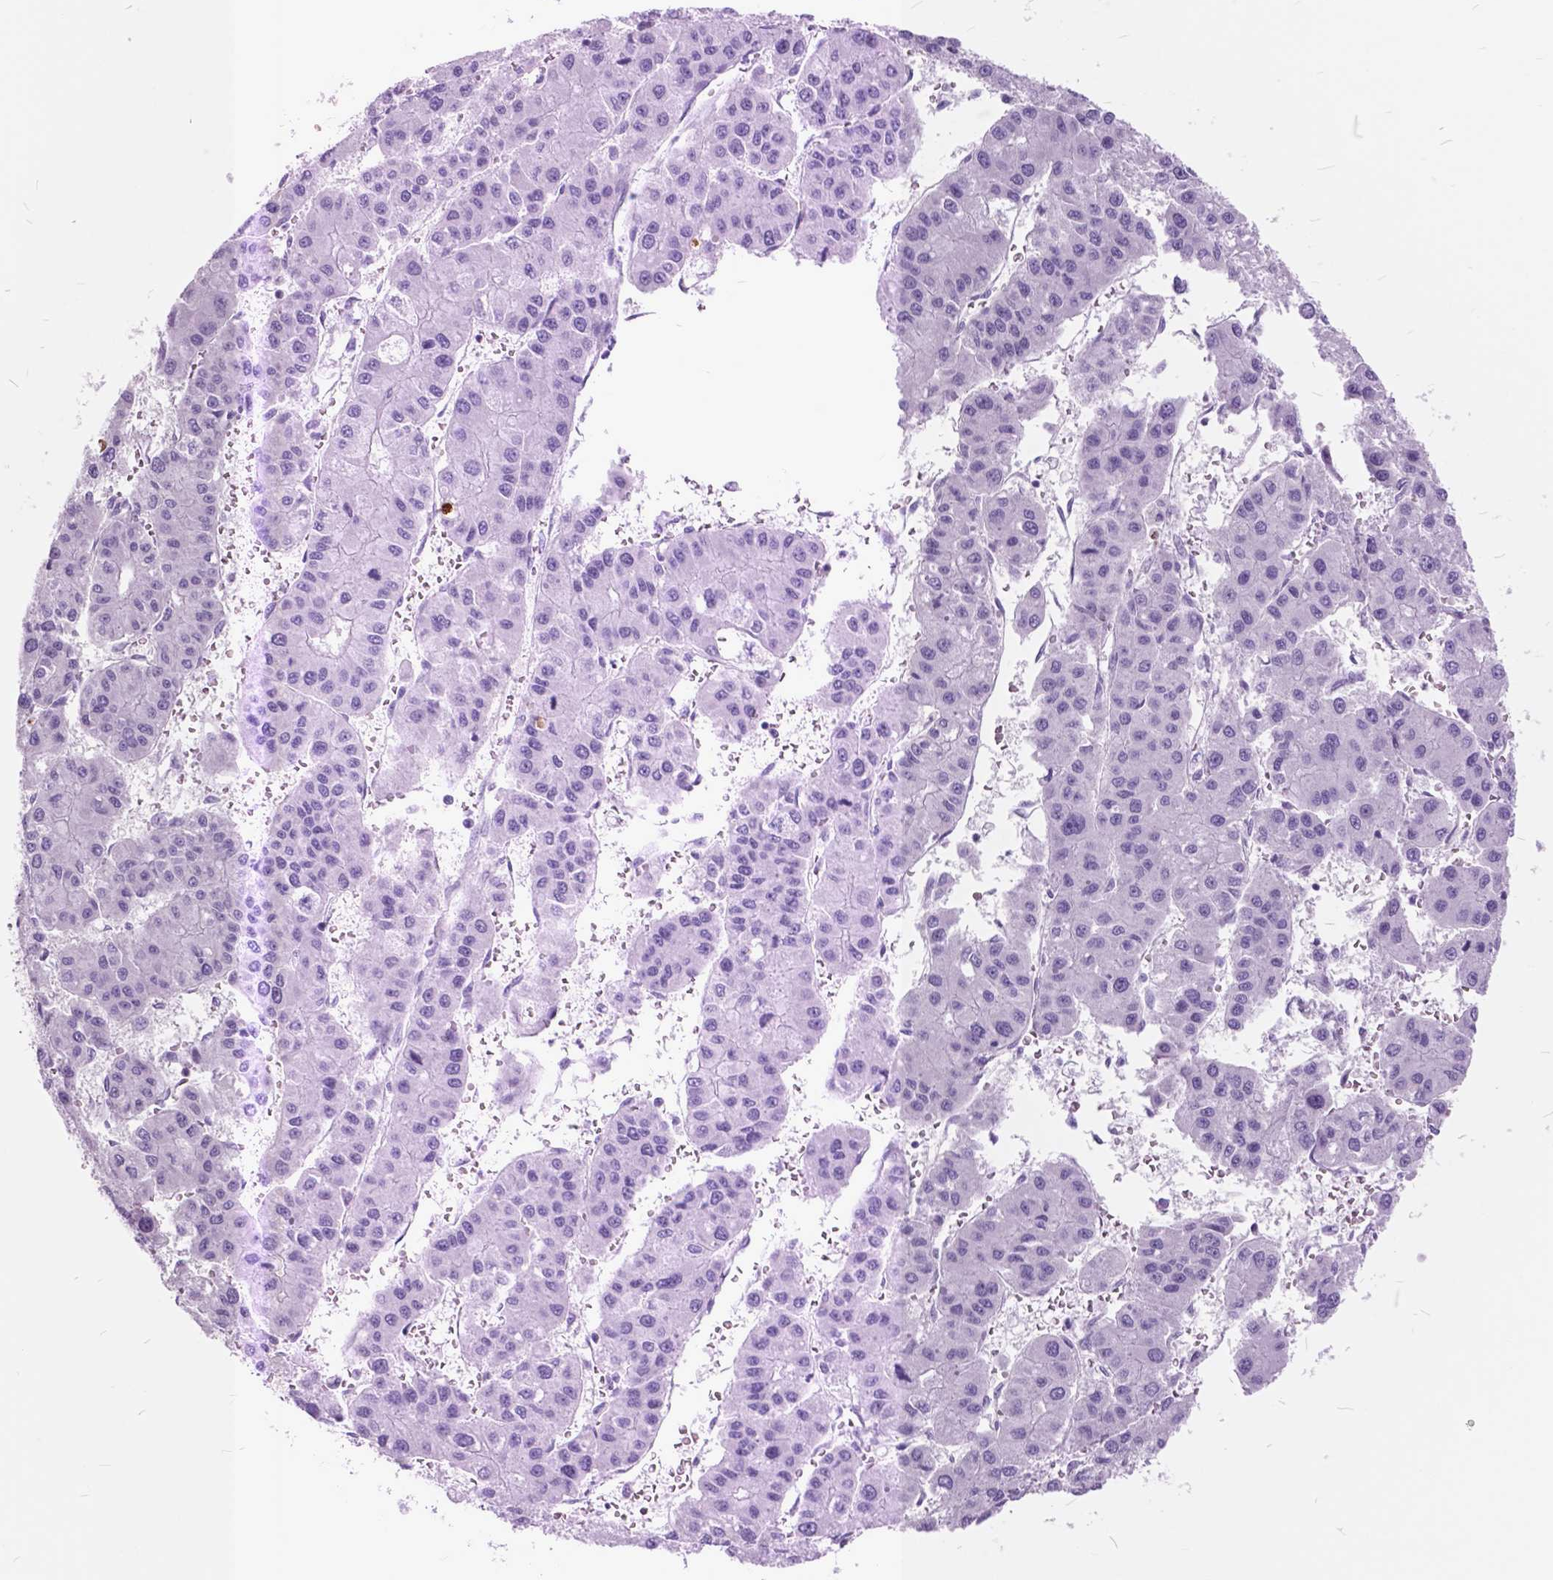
{"staining": {"intensity": "negative", "quantity": "none", "location": "none"}, "tissue": "liver cancer", "cell_type": "Tumor cells", "image_type": "cancer", "snomed": [{"axis": "morphology", "description": "Carcinoma, Hepatocellular, NOS"}, {"axis": "topography", "description": "Liver"}], "caption": "This histopathology image is of hepatocellular carcinoma (liver) stained with immunohistochemistry (IHC) to label a protein in brown with the nuclei are counter-stained blue. There is no expression in tumor cells.", "gene": "GDF9", "patient": {"sex": "male", "age": 73}}